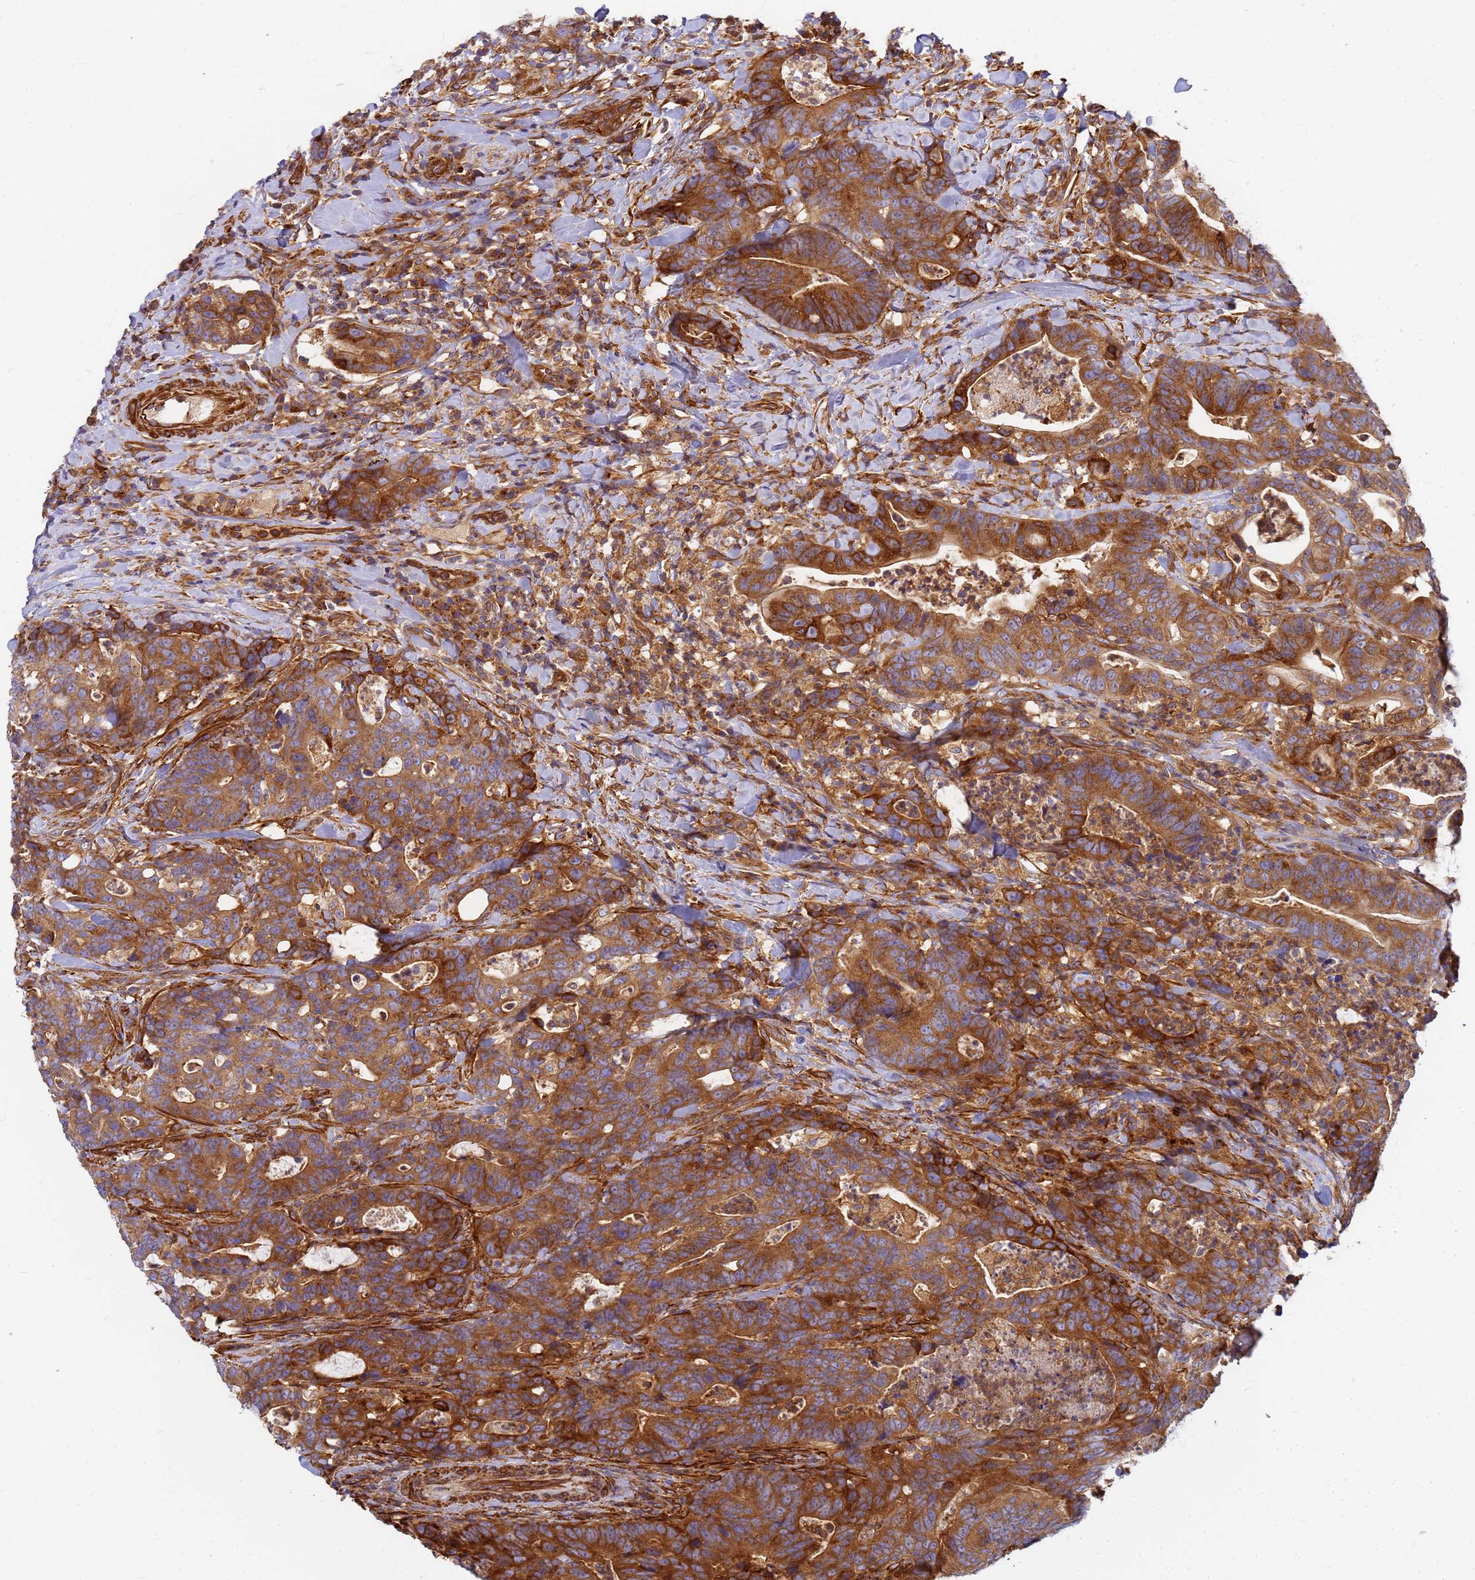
{"staining": {"intensity": "strong", "quantity": ">75%", "location": "cytoplasmic/membranous"}, "tissue": "colorectal cancer", "cell_type": "Tumor cells", "image_type": "cancer", "snomed": [{"axis": "morphology", "description": "Adenocarcinoma, NOS"}, {"axis": "topography", "description": "Colon"}], "caption": "Strong cytoplasmic/membranous staining is seen in about >75% of tumor cells in colorectal cancer (adenocarcinoma).", "gene": "C2CD5", "patient": {"sex": "female", "age": 82}}